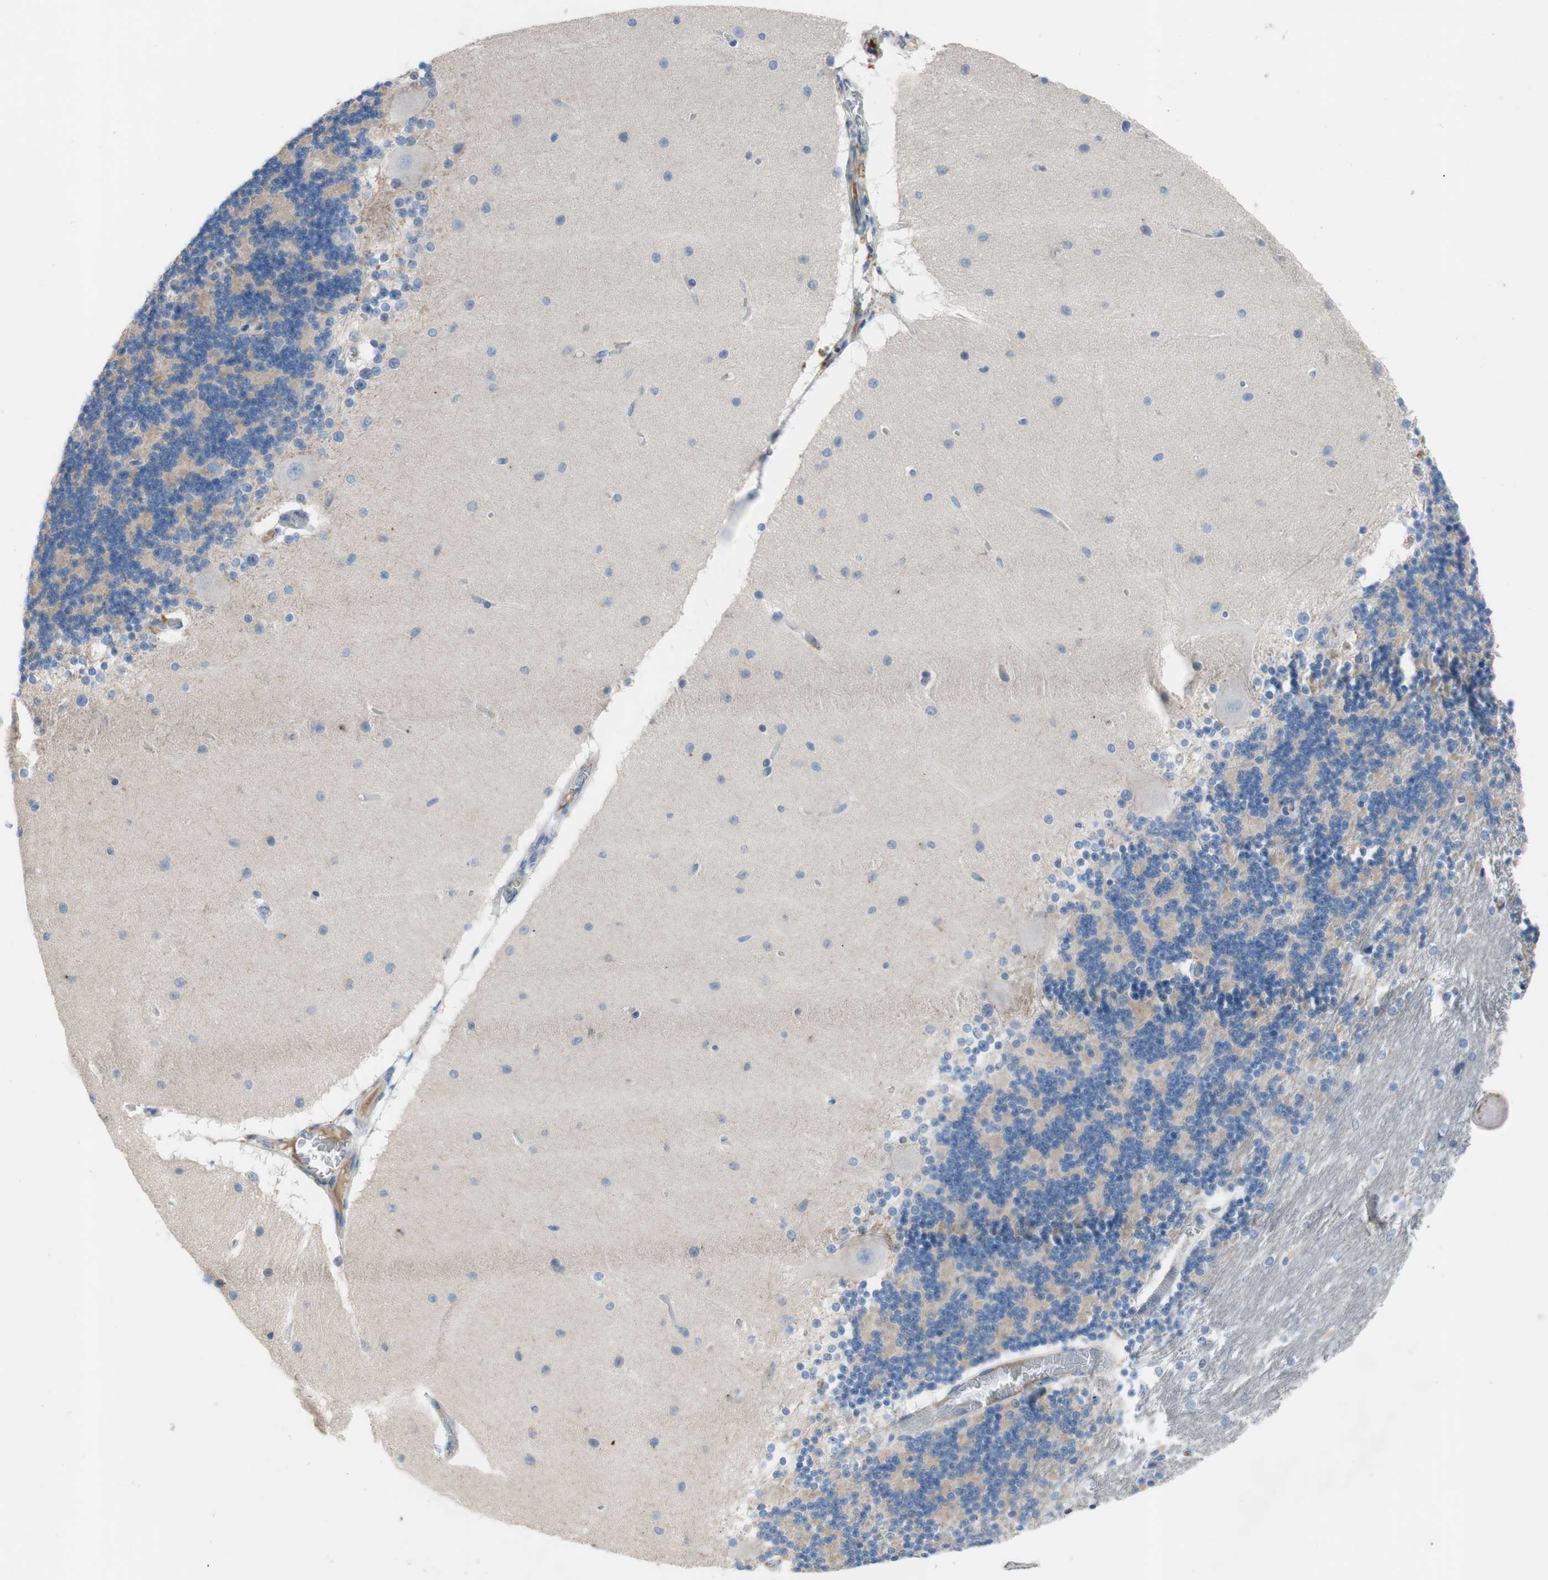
{"staining": {"intensity": "negative", "quantity": "none", "location": "none"}, "tissue": "cerebellum", "cell_type": "Cells in granular layer", "image_type": "normal", "snomed": [{"axis": "morphology", "description": "Normal tissue, NOS"}, {"axis": "topography", "description": "Cerebellum"}], "caption": "This is an IHC micrograph of benign human cerebellum. There is no positivity in cells in granular layer.", "gene": "FDFT1", "patient": {"sex": "female", "age": 54}}